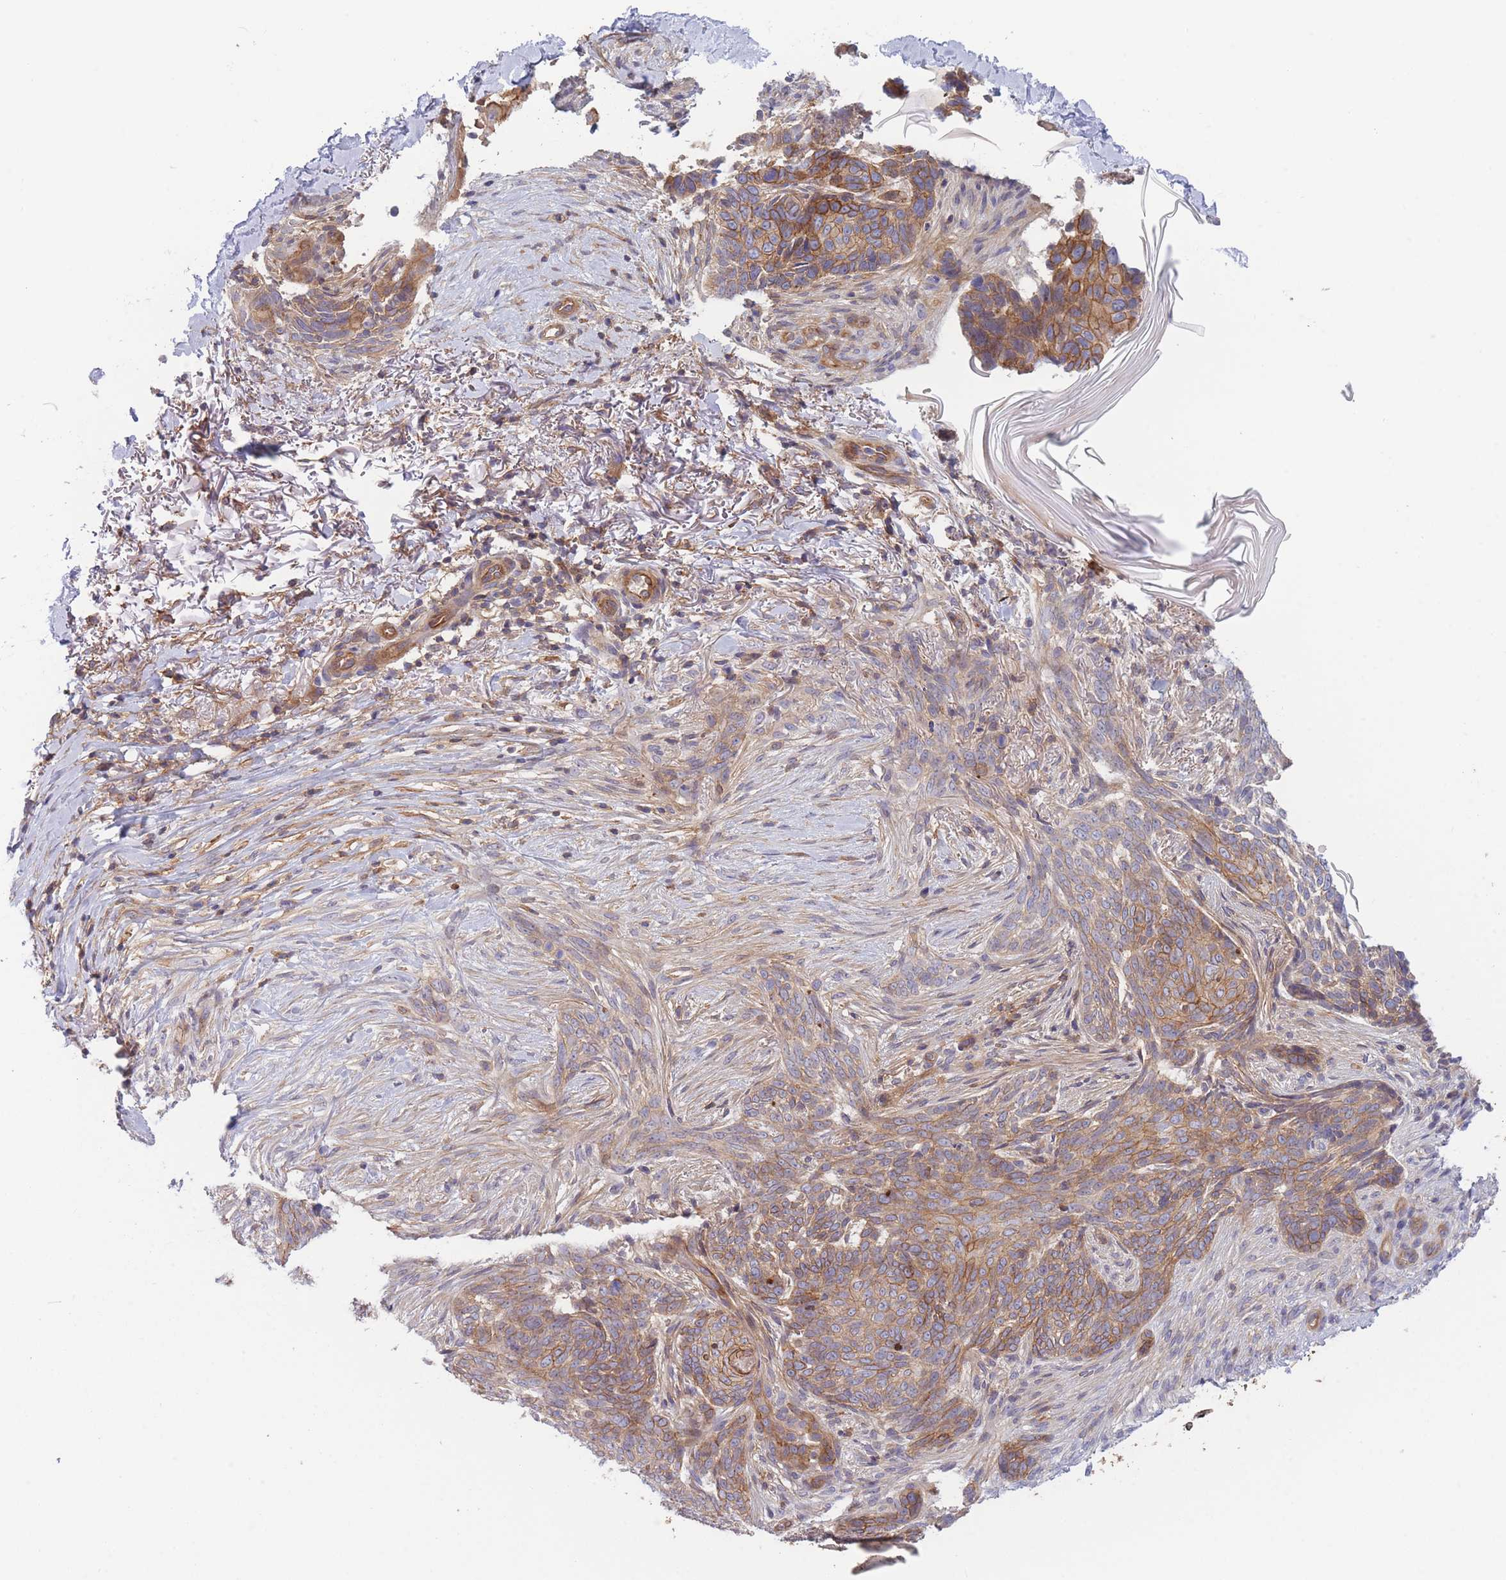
{"staining": {"intensity": "moderate", "quantity": ">75%", "location": "cytoplasmic/membranous"}, "tissue": "skin cancer", "cell_type": "Tumor cells", "image_type": "cancer", "snomed": [{"axis": "morphology", "description": "Normal tissue, NOS"}, {"axis": "morphology", "description": "Basal cell carcinoma"}, {"axis": "topography", "description": "Skin"}], "caption": "A brown stain shows moderate cytoplasmic/membranous expression of a protein in human skin cancer (basal cell carcinoma) tumor cells.", "gene": "WDR93", "patient": {"sex": "female", "age": 67}}